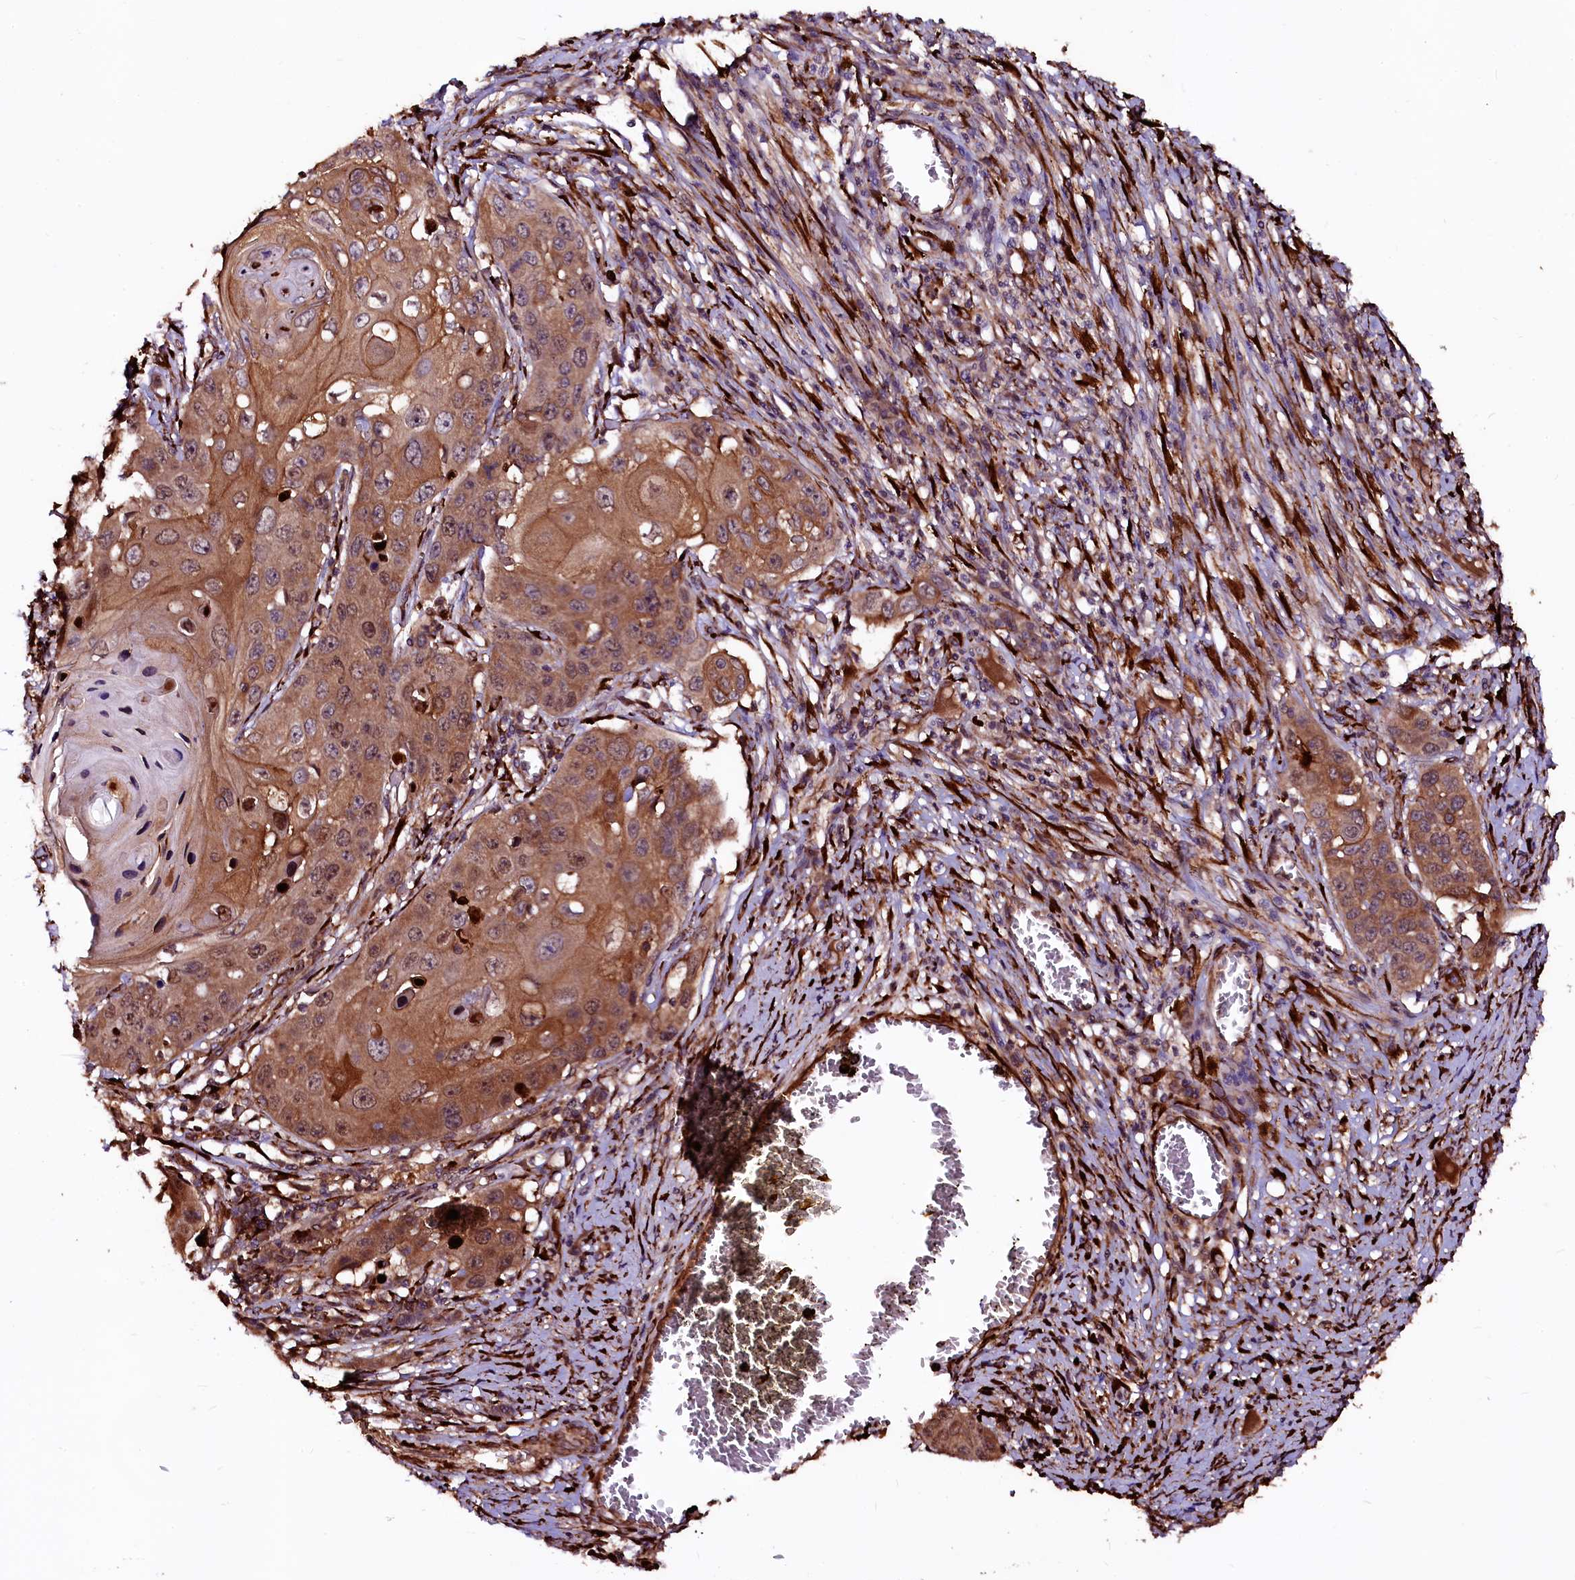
{"staining": {"intensity": "moderate", "quantity": ">75%", "location": "cytoplasmic/membranous,nuclear"}, "tissue": "skin cancer", "cell_type": "Tumor cells", "image_type": "cancer", "snomed": [{"axis": "morphology", "description": "Squamous cell carcinoma, NOS"}, {"axis": "topography", "description": "Skin"}], "caption": "Skin cancer stained with a protein marker demonstrates moderate staining in tumor cells.", "gene": "N4BP1", "patient": {"sex": "male", "age": 55}}